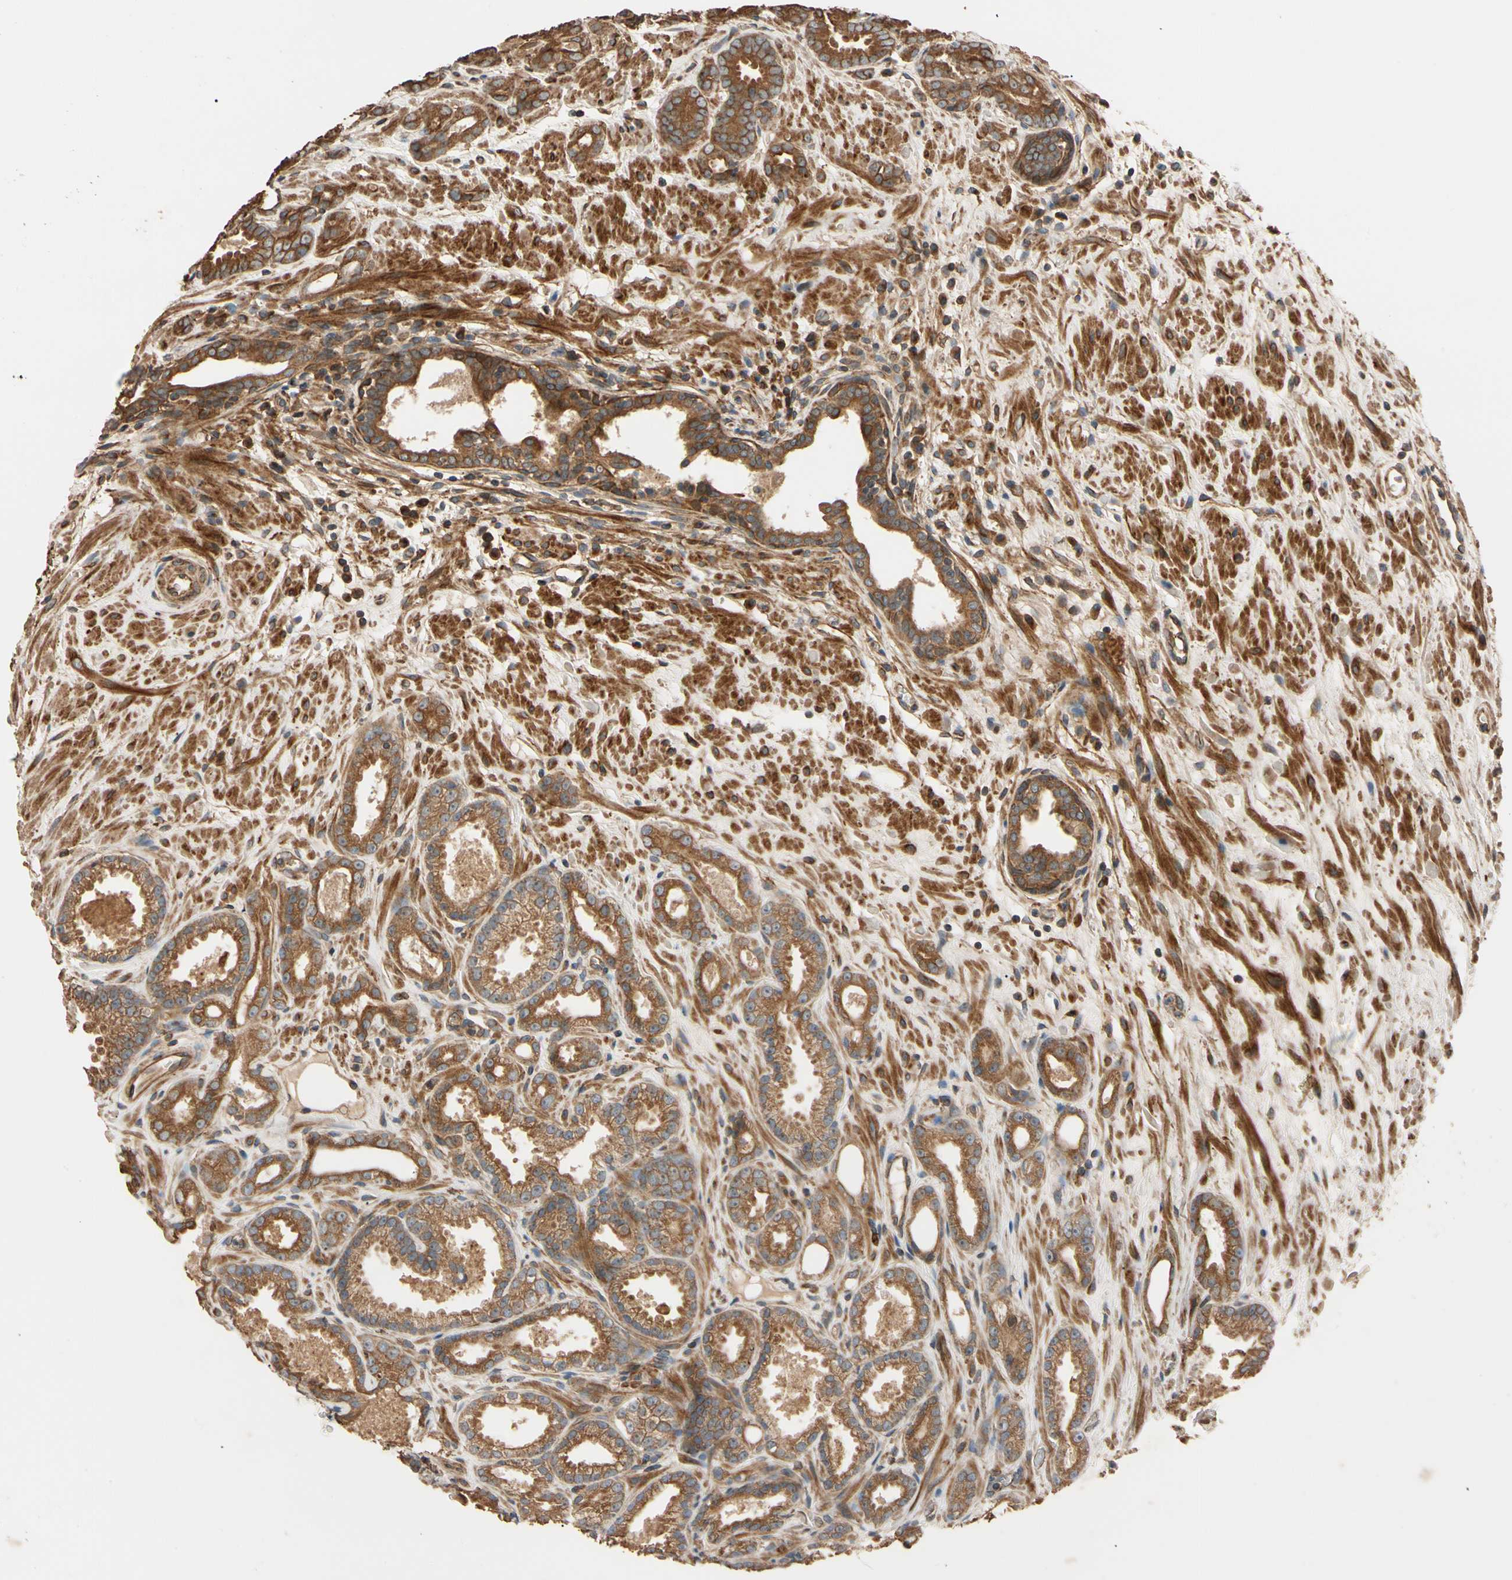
{"staining": {"intensity": "strong", "quantity": ">75%", "location": "cytoplasmic/membranous"}, "tissue": "prostate cancer", "cell_type": "Tumor cells", "image_type": "cancer", "snomed": [{"axis": "morphology", "description": "Adenocarcinoma, Low grade"}, {"axis": "topography", "description": "Prostate"}], "caption": "The photomicrograph demonstrates a brown stain indicating the presence of a protein in the cytoplasmic/membranous of tumor cells in prostate cancer (adenocarcinoma (low-grade)). (Stains: DAB (3,3'-diaminobenzidine) in brown, nuclei in blue, Microscopy: brightfield microscopy at high magnification).", "gene": "MGRN1", "patient": {"sex": "male", "age": 57}}